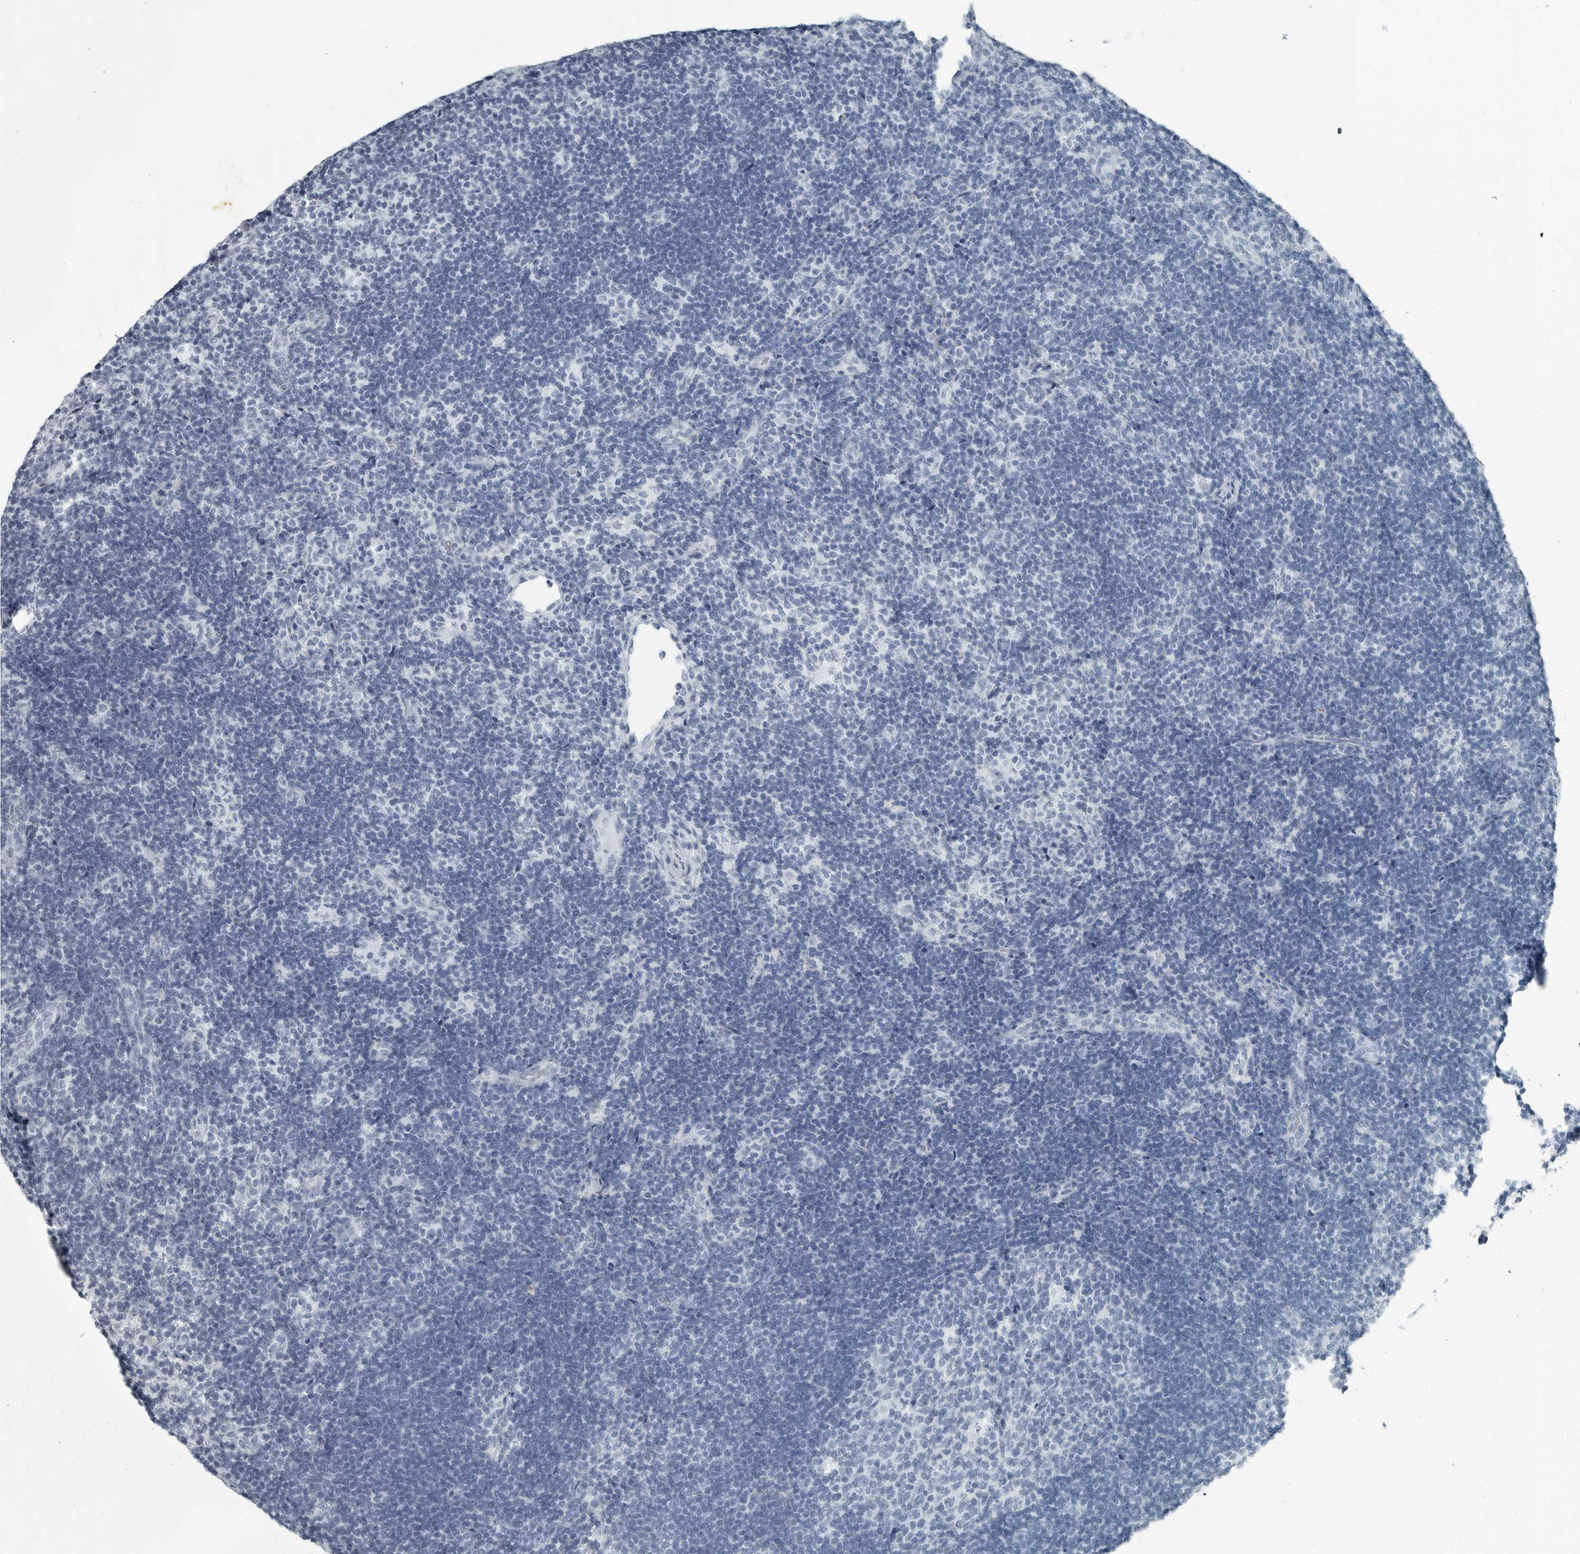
{"staining": {"intensity": "negative", "quantity": "none", "location": "none"}, "tissue": "lymph node", "cell_type": "Germinal center cells", "image_type": "normal", "snomed": [{"axis": "morphology", "description": "Normal tissue, NOS"}, {"axis": "topography", "description": "Lymph node"}], "caption": "Germinal center cells show no significant staining in unremarkable lymph node.", "gene": "FABP6", "patient": {"sex": "female", "age": 22}}